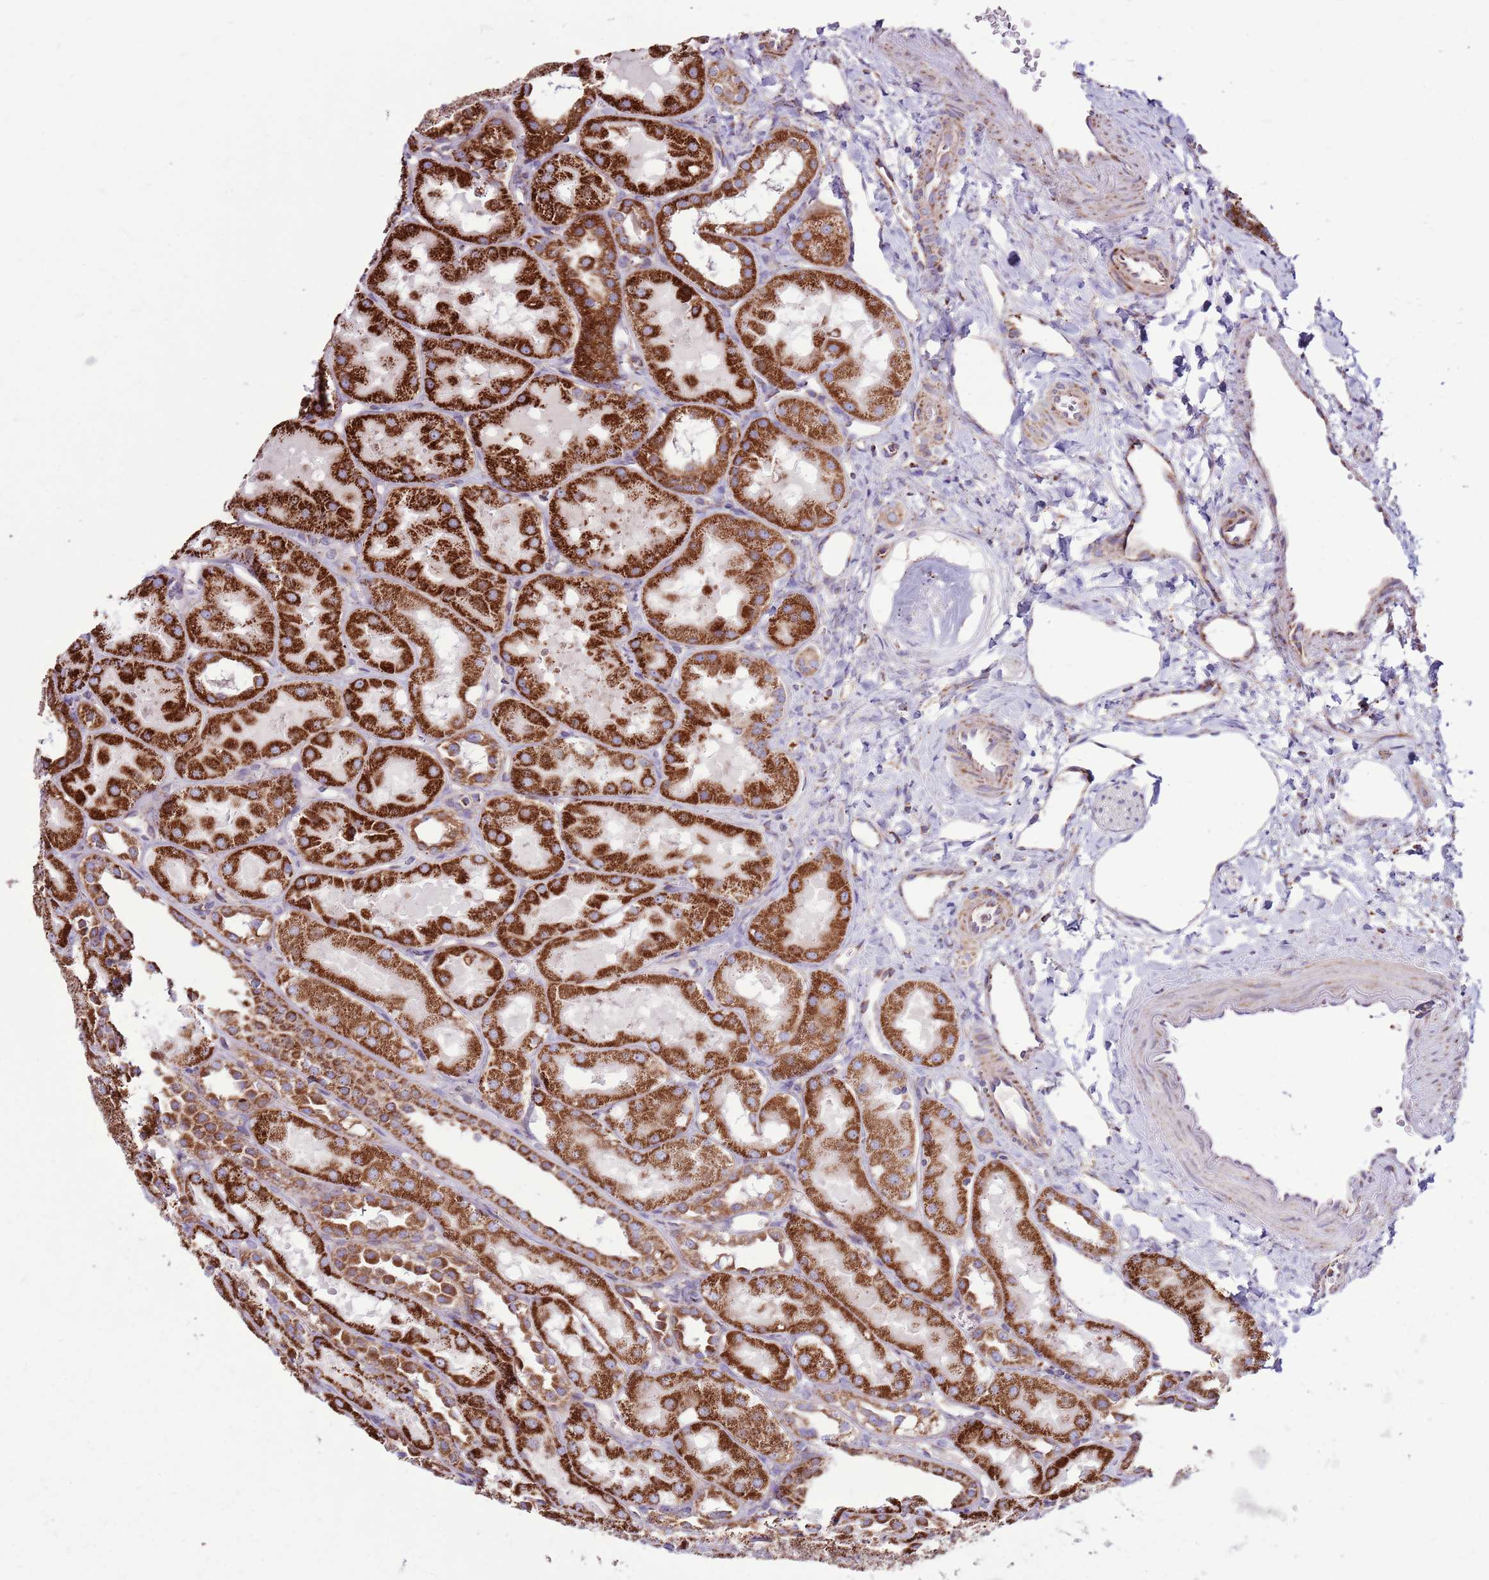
{"staining": {"intensity": "moderate", "quantity": "<25%", "location": "cytoplasmic/membranous"}, "tissue": "kidney", "cell_type": "Cells in glomeruli", "image_type": "normal", "snomed": [{"axis": "morphology", "description": "Normal tissue, NOS"}, {"axis": "topography", "description": "Kidney"}, {"axis": "topography", "description": "Urinary bladder"}], "caption": "The immunohistochemical stain labels moderate cytoplasmic/membranous staining in cells in glomeruli of unremarkable kidney. The staining was performed using DAB to visualize the protein expression in brown, while the nuclei were stained in blue with hematoxylin (Magnification: 20x).", "gene": "HECTD4", "patient": {"sex": "male", "age": 16}}